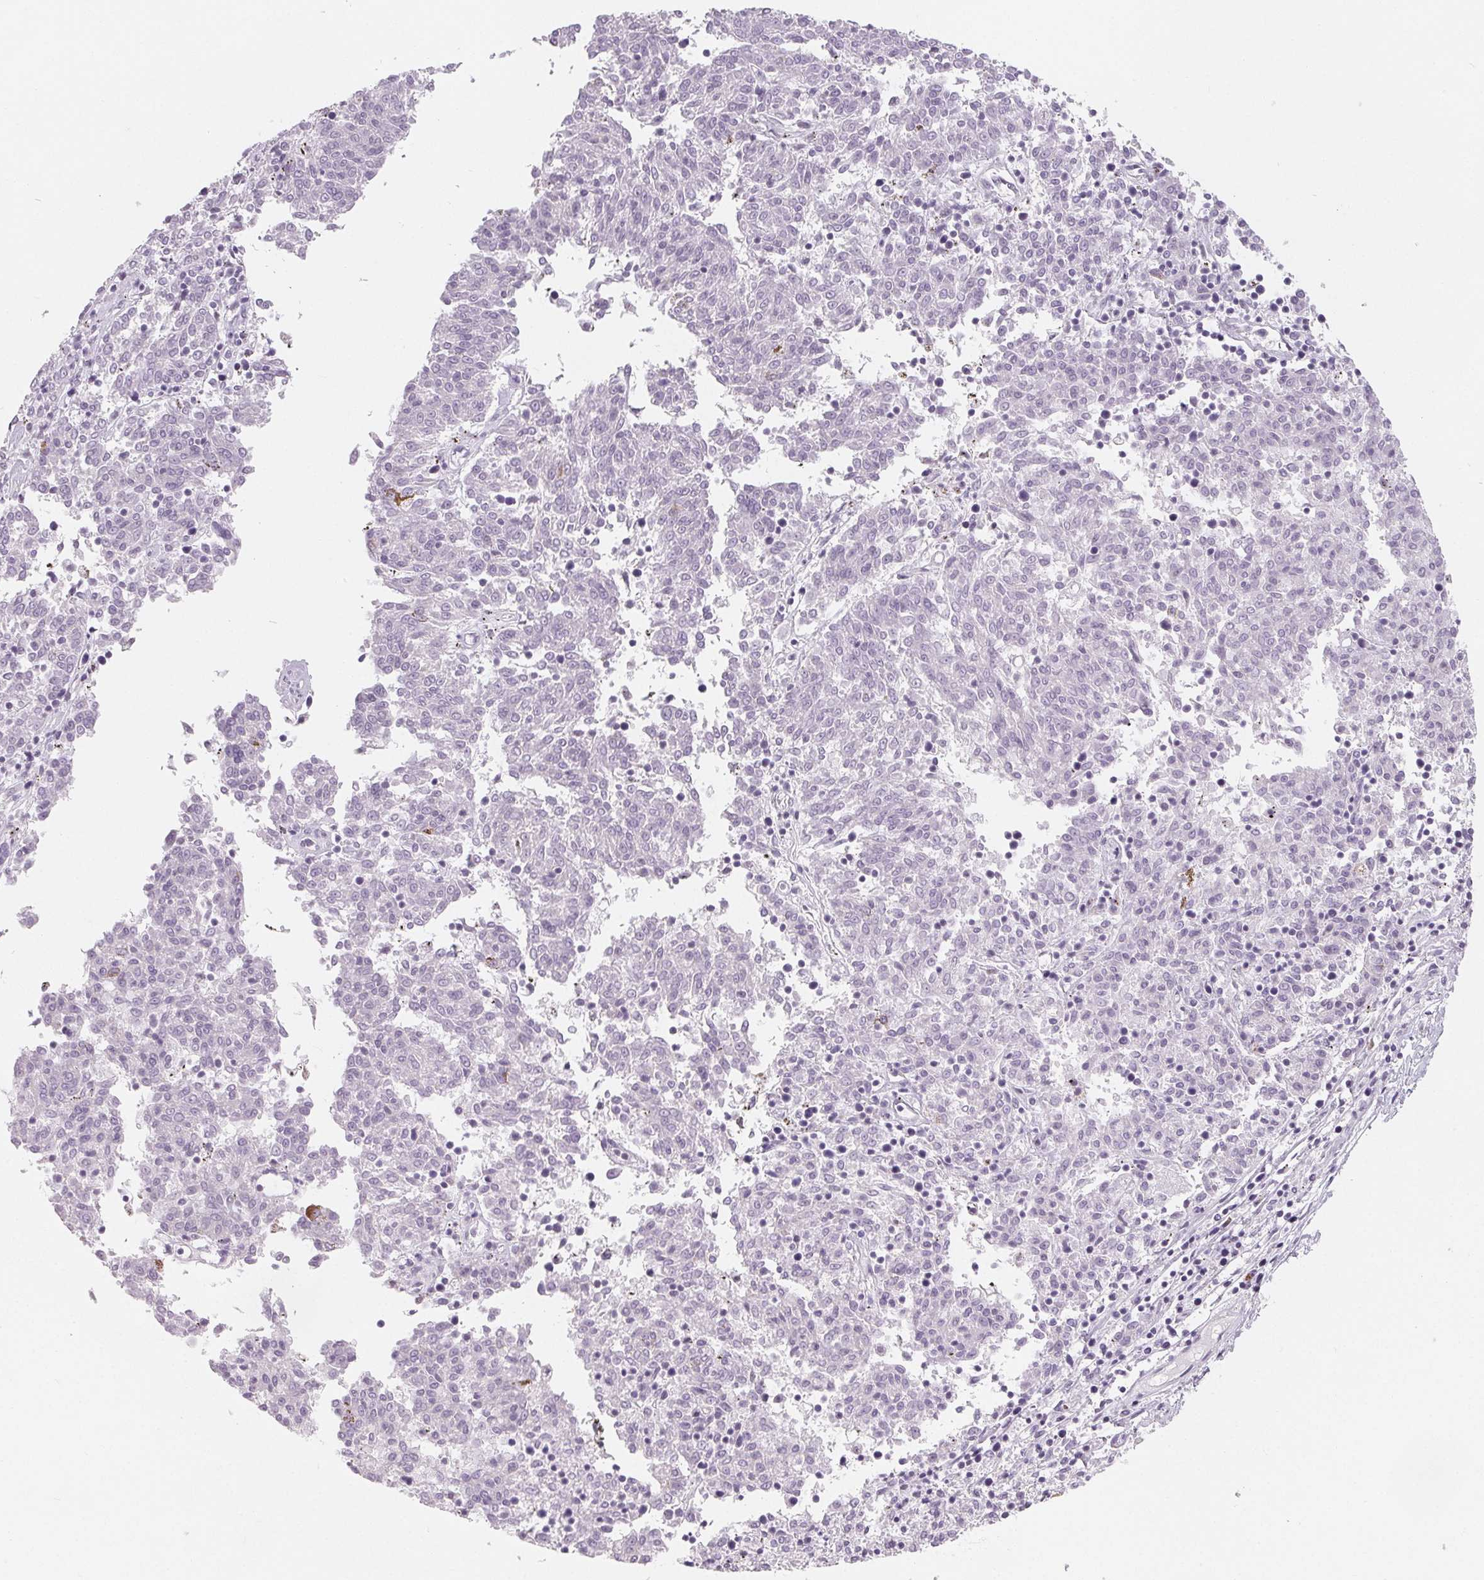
{"staining": {"intensity": "negative", "quantity": "none", "location": "none"}, "tissue": "melanoma", "cell_type": "Tumor cells", "image_type": "cancer", "snomed": [{"axis": "morphology", "description": "Malignant melanoma, NOS"}, {"axis": "topography", "description": "Skin"}], "caption": "Melanoma was stained to show a protein in brown. There is no significant positivity in tumor cells.", "gene": "NXF3", "patient": {"sex": "female", "age": 72}}